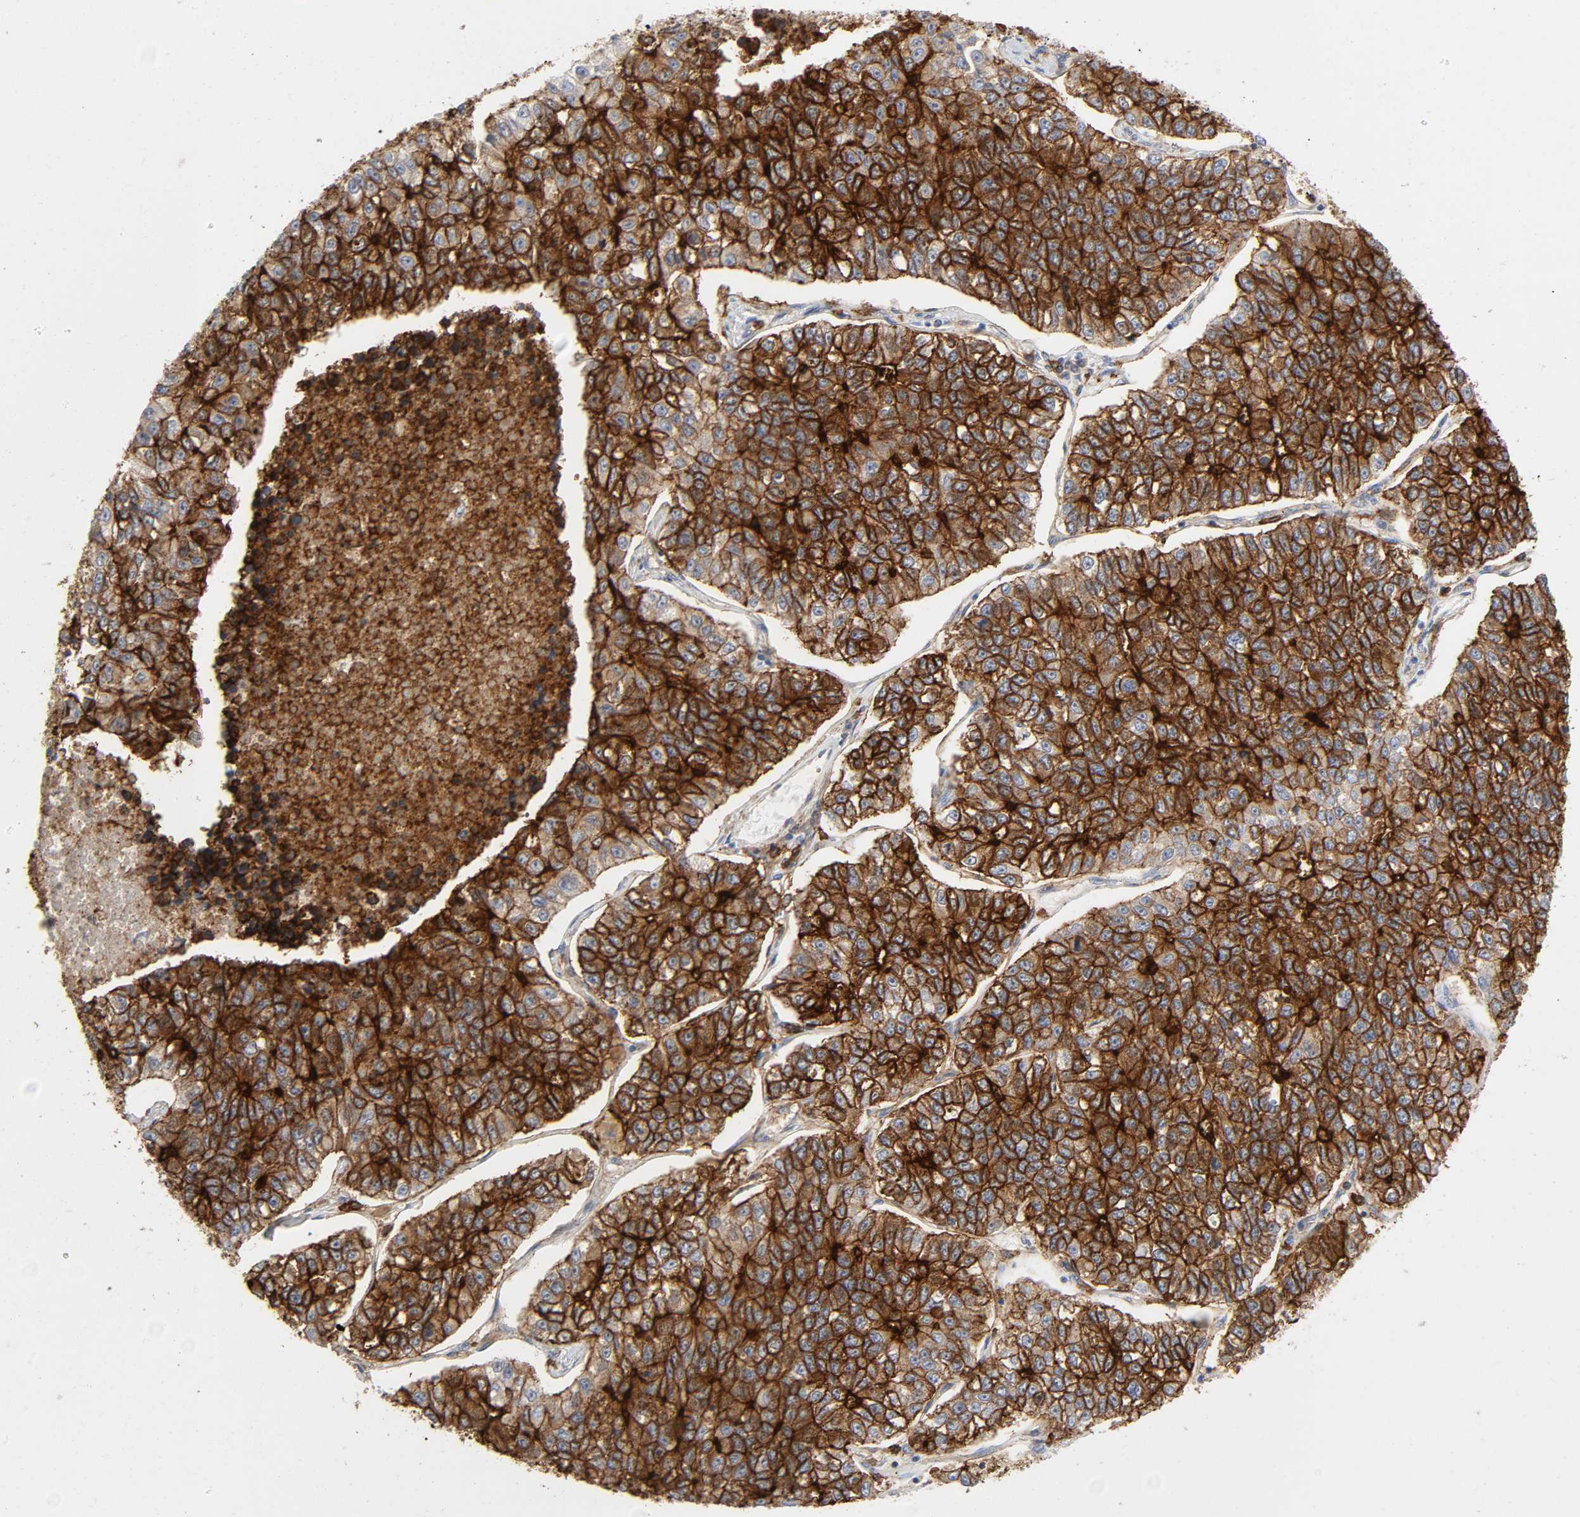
{"staining": {"intensity": "strong", "quantity": ">75%", "location": "cytoplasmic/membranous"}, "tissue": "lung cancer", "cell_type": "Tumor cells", "image_type": "cancer", "snomed": [{"axis": "morphology", "description": "Adenocarcinoma, NOS"}, {"axis": "topography", "description": "Lung"}], "caption": "Adenocarcinoma (lung) stained for a protein demonstrates strong cytoplasmic/membranous positivity in tumor cells. (DAB (3,3'-diaminobenzidine) IHC with brightfield microscopy, high magnification).", "gene": "LYN", "patient": {"sex": "male", "age": 49}}